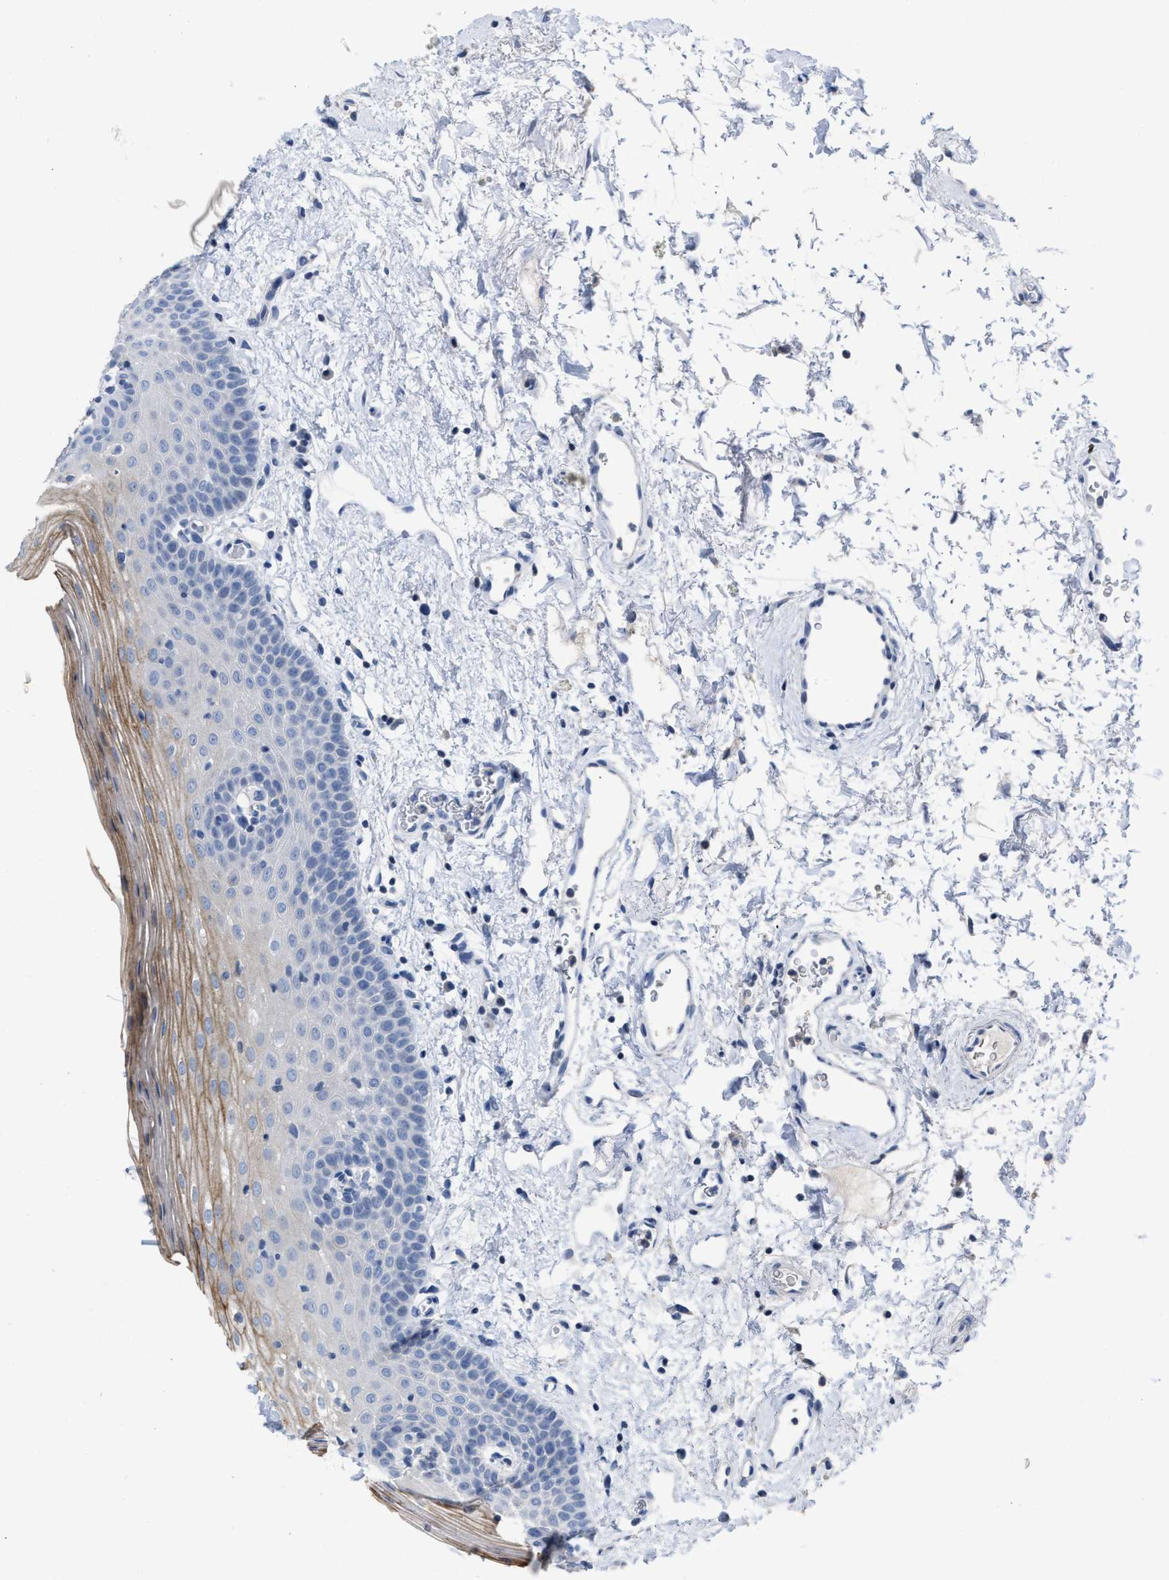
{"staining": {"intensity": "moderate", "quantity": "<25%", "location": "cytoplasmic/membranous"}, "tissue": "oral mucosa", "cell_type": "Squamous epithelial cells", "image_type": "normal", "snomed": [{"axis": "morphology", "description": "Normal tissue, NOS"}, {"axis": "topography", "description": "Oral tissue"}], "caption": "DAB immunohistochemical staining of normal oral mucosa demonstrates moderate cytoplasmic/membranous protein expression in approximately <25% of squamous epithelial cells.", "gene": "CEACAM5", "patient": {"sex": "male", "age": 66}}